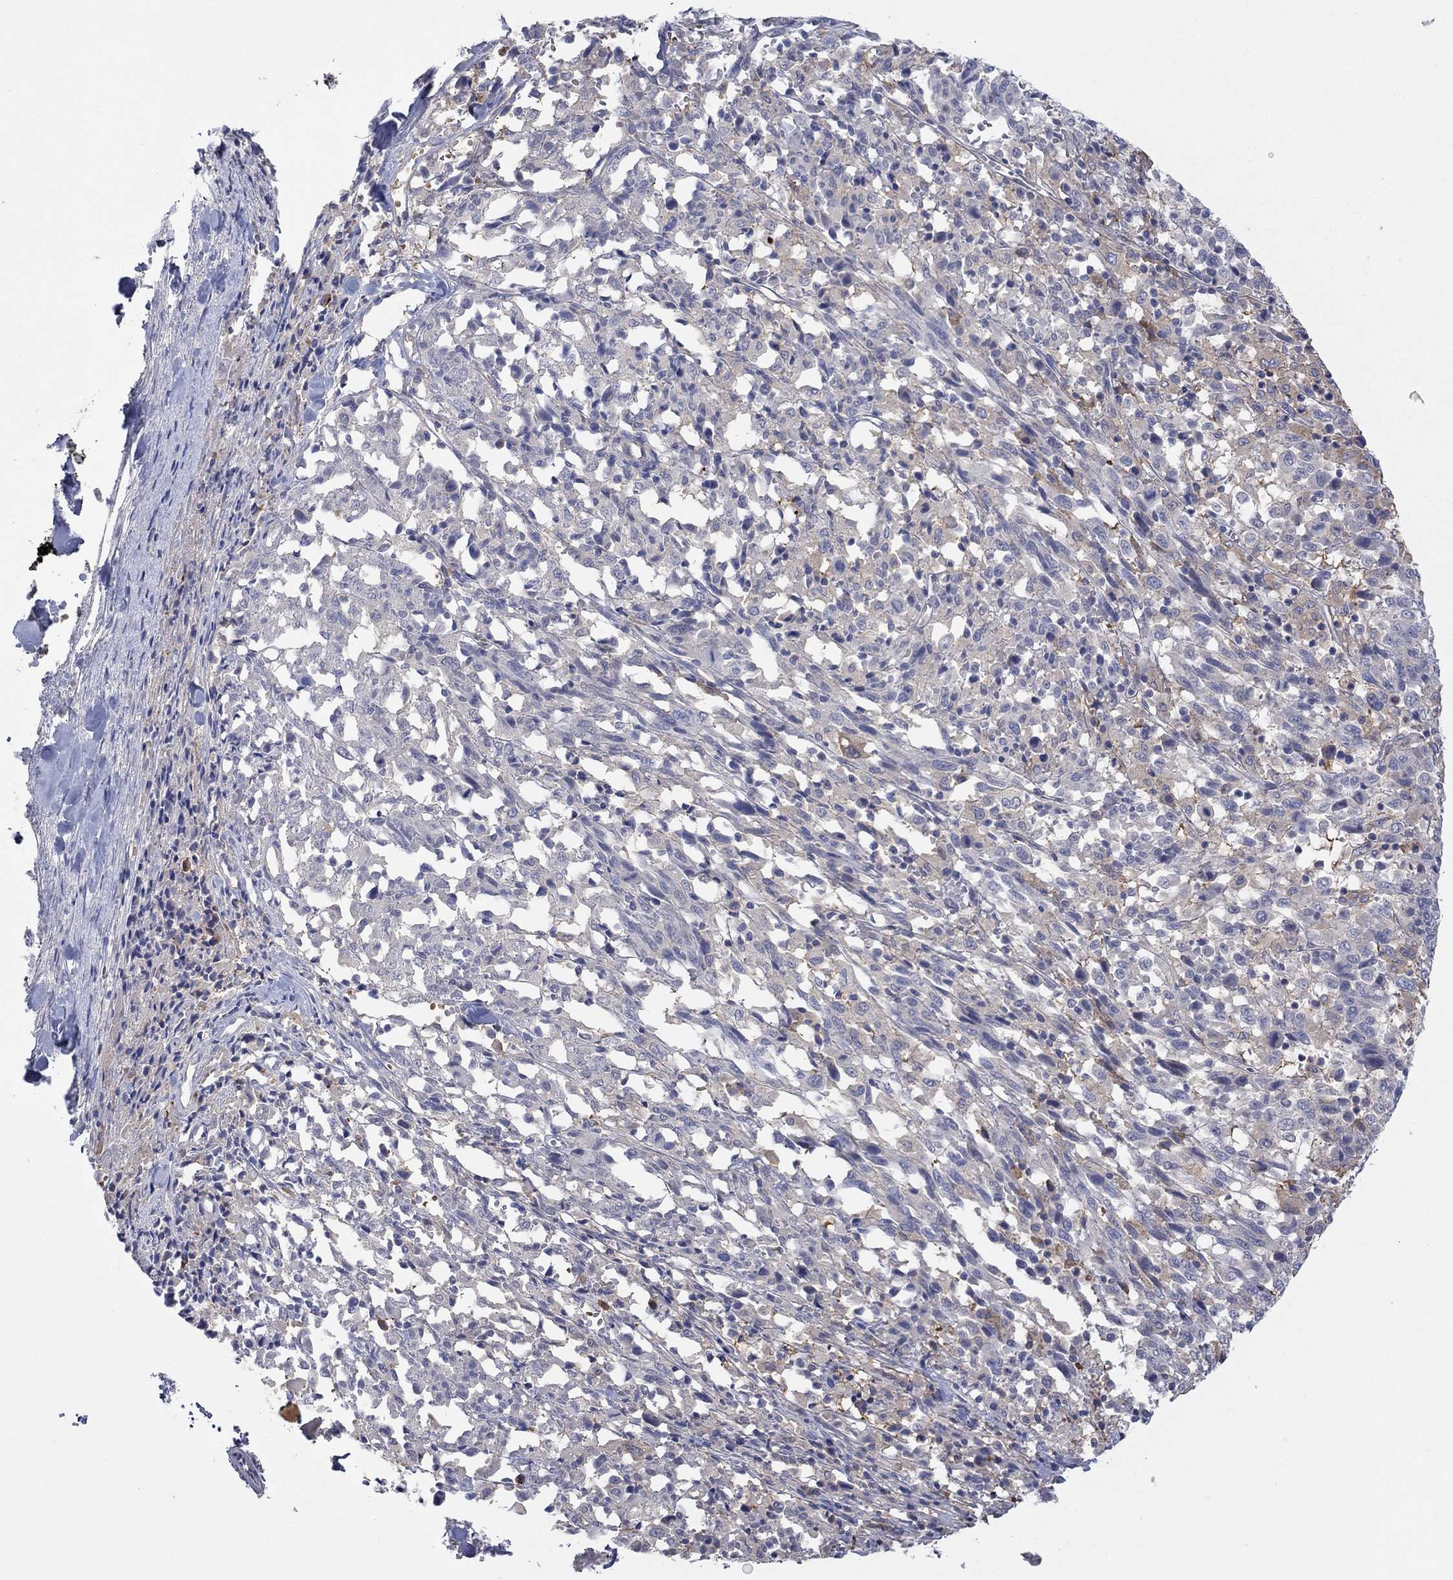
{"staining": {"intensity": "weak", "quantity": "25%-75%", "location": "cytoplasmic/membranous"}, "tissue": "melanoma", "cell_type": "Tumor cells", "image_type": "cancer", "snomed": [{"axis": "morphology", "description": "Malignant melanoma, NOS"}, {"axis": "topography", "description": "Skin"}], "caption": "Tumor cells exhibit low levels of weak cytoplasmic/membranous positivity in approximately 25%-75% of cells in human melanoma.", "gene": "PLCL2", "patient": {"sex": "female", "age": 91}}